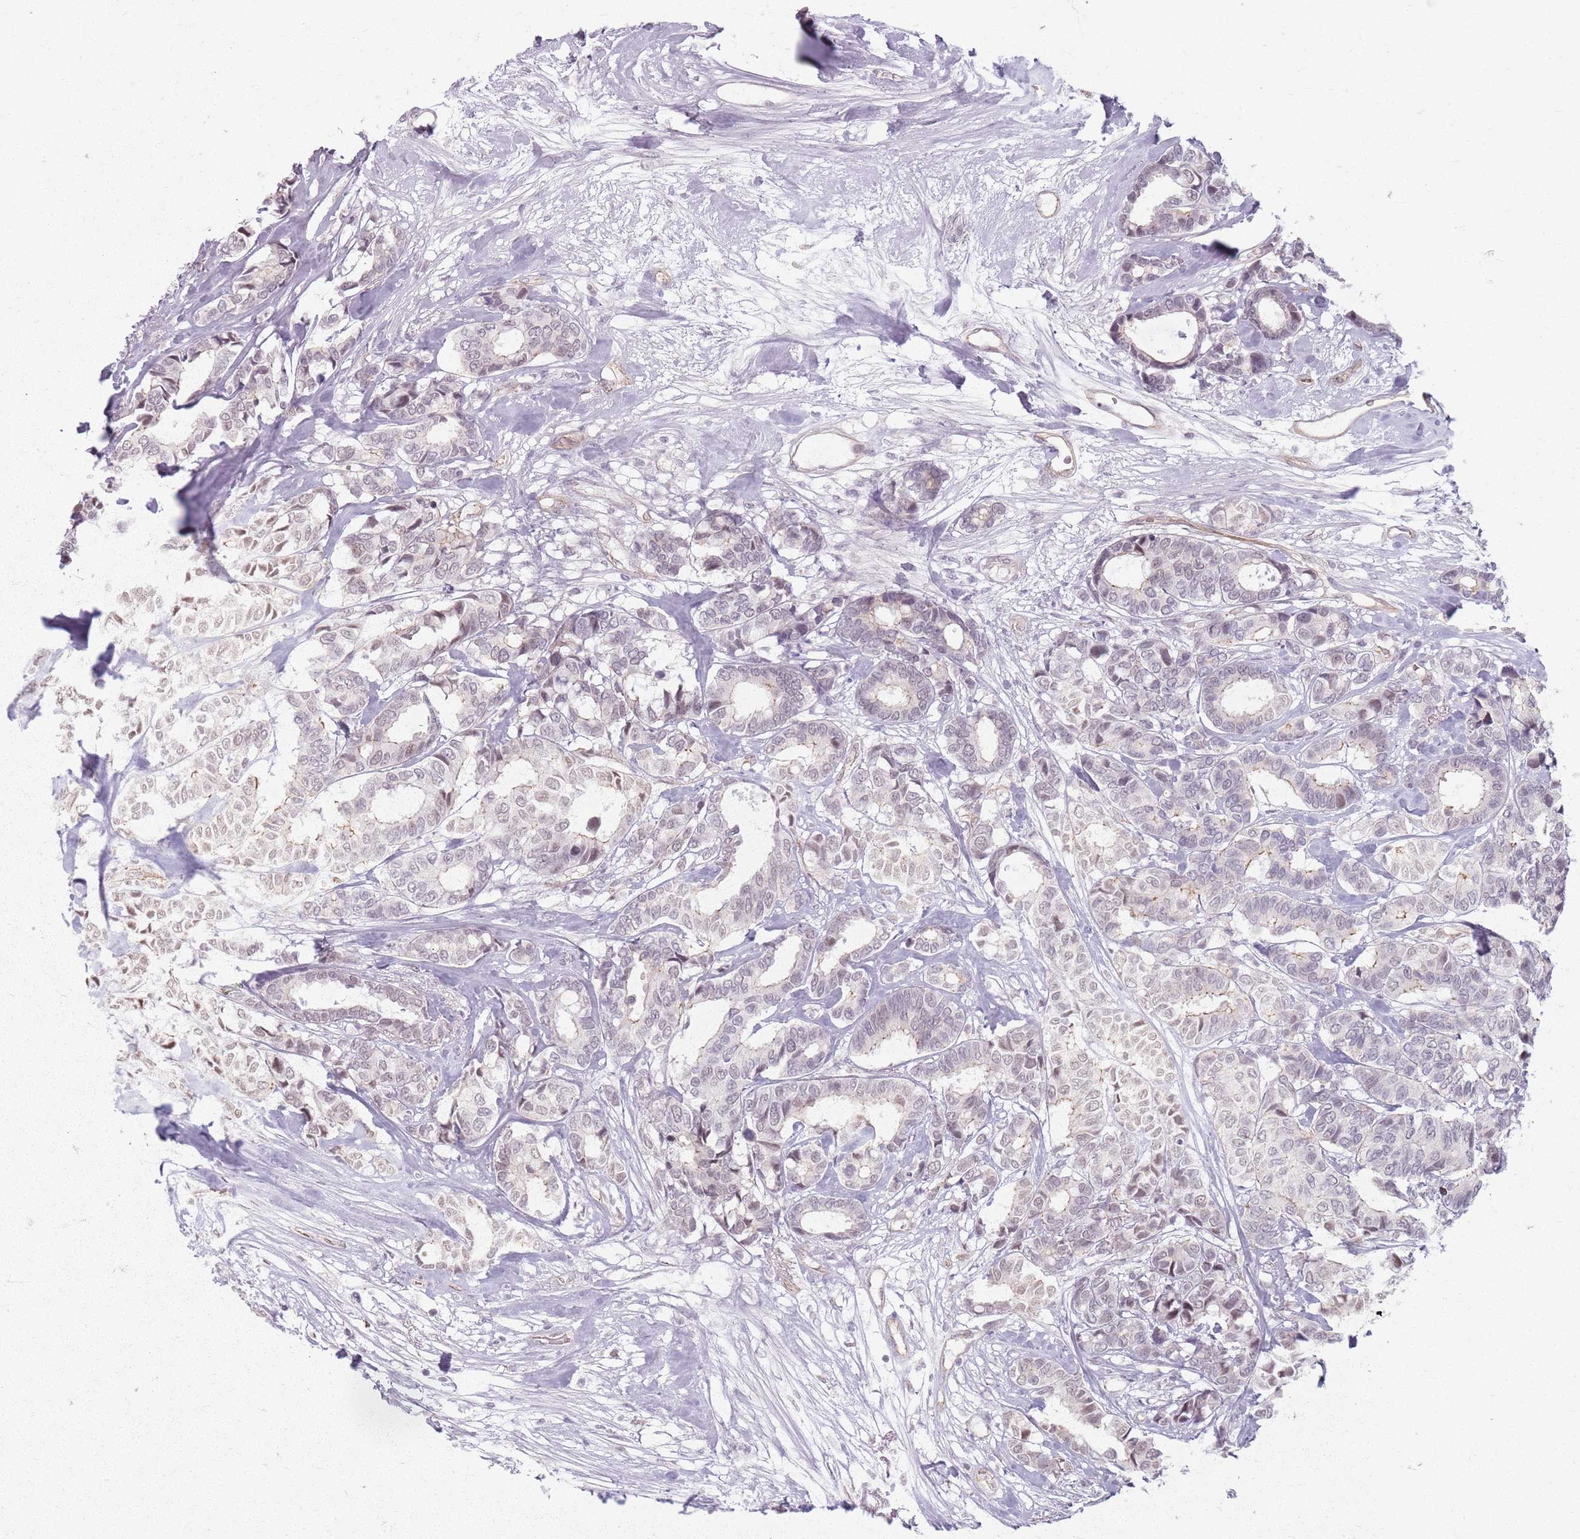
{"staining": {"intensity": "weak", "quantity": "25%-75%", "location": "nuclear"}, "tissue": "breast cancer", "cell_type": "Tumor cells", "image_type": "cancer", "snomed": [{"axis": "morphology", "description": "Duct carcinoma"}, {"axis": "topography", "description": "Breast"}], "caption": "Immunohistochemistry (IHC) of breast cancer reveals low levels of weak nuclear expression in about 25%-75% of tumor cells.", "gene": "KCNA5", "patient": {"sex": "female", "age": 87}}